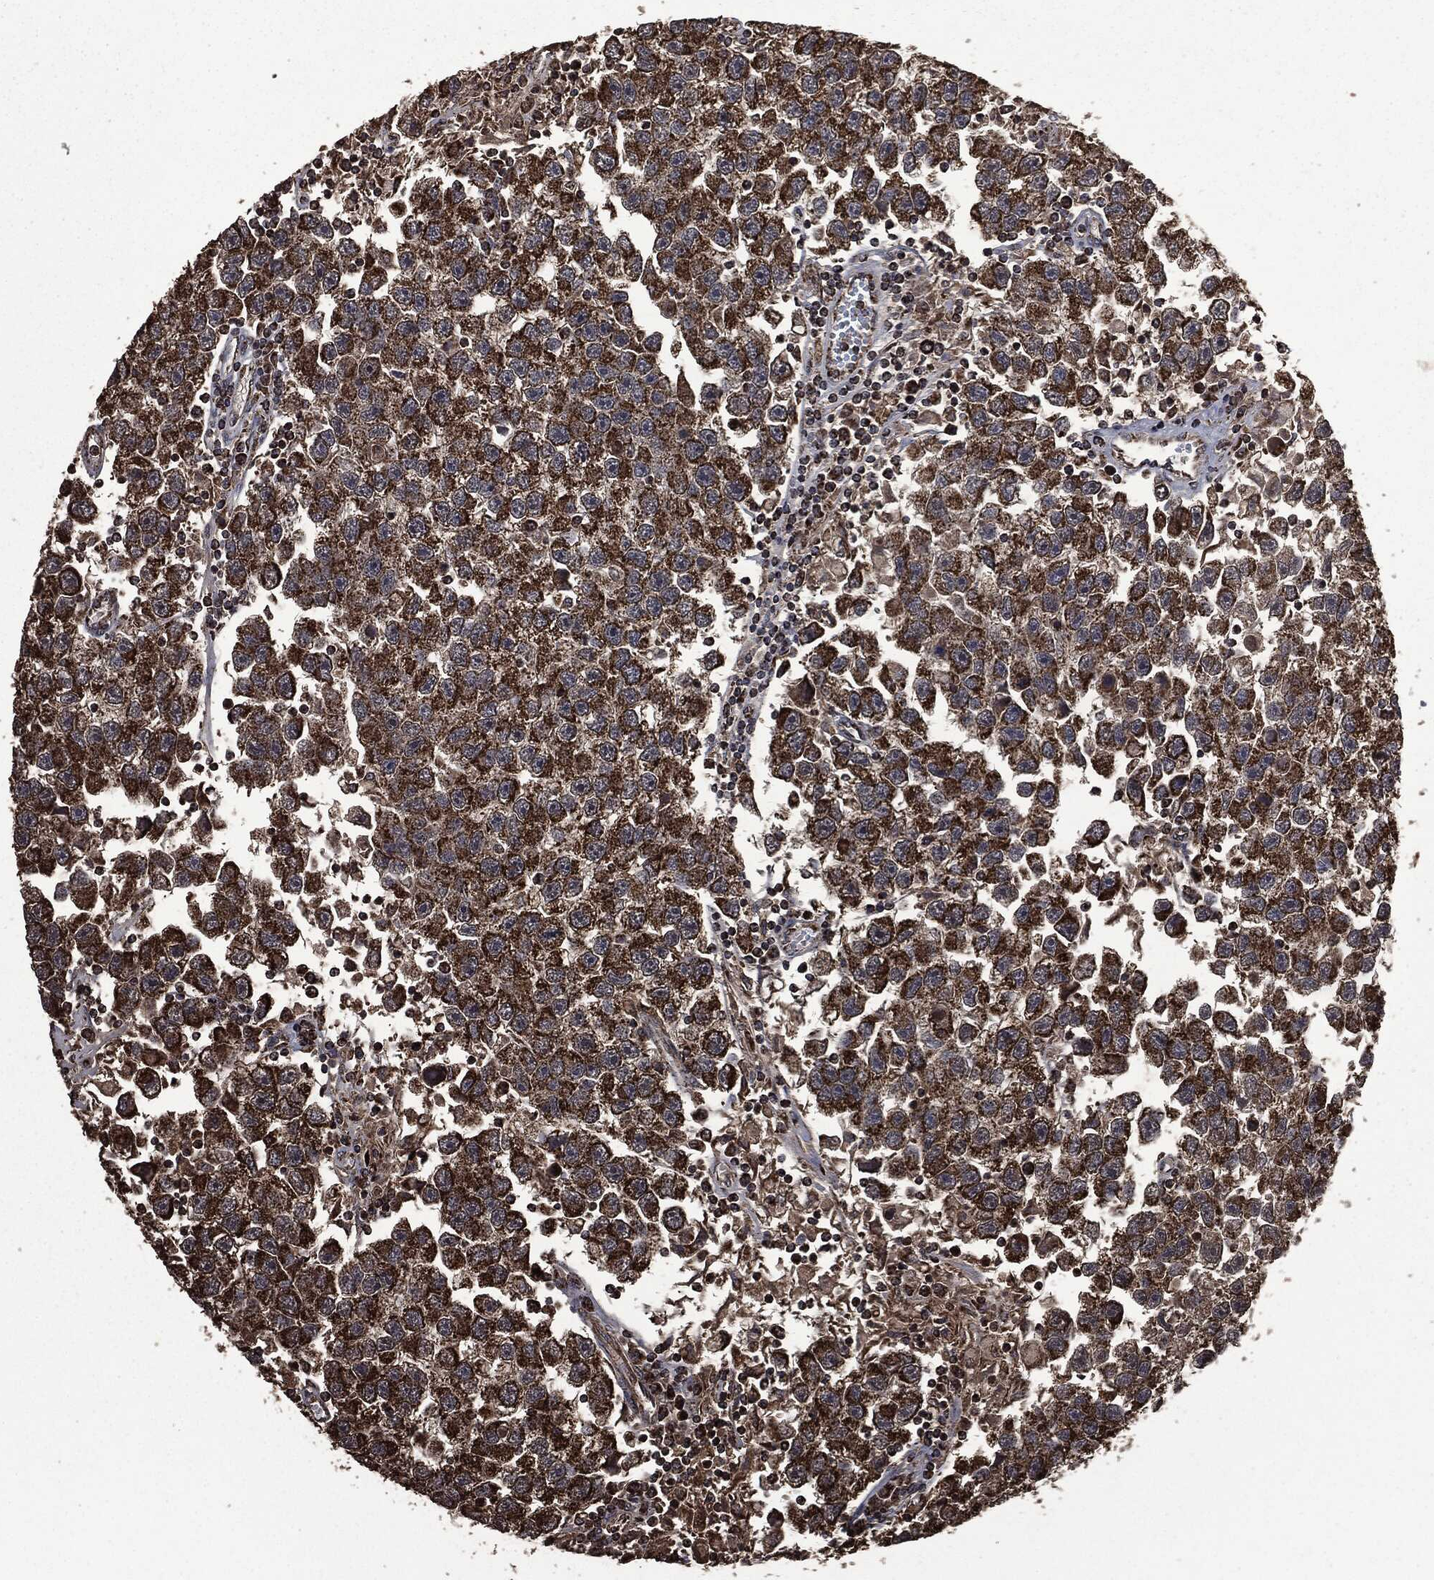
{"staining": {"intensity": "strong", "quantity": ">75%", "location": "cytoplasmic/membranous"}, "tissue": "testis cancer", "cell_type": "Tumor cells", "image_type": "cancer", "snomed": [{"axis": "morphology", "description": "Seminoma, NOS"}, {"axis": "topography", "description": "Testis"}], "caption": "A brown stain highlights strong cytoplasmic/membranous staining of a protein in testis cancer (seminoma) tumor cells.", "gene": "LIG3", "patient": {"sex": "male", "age": 26}}